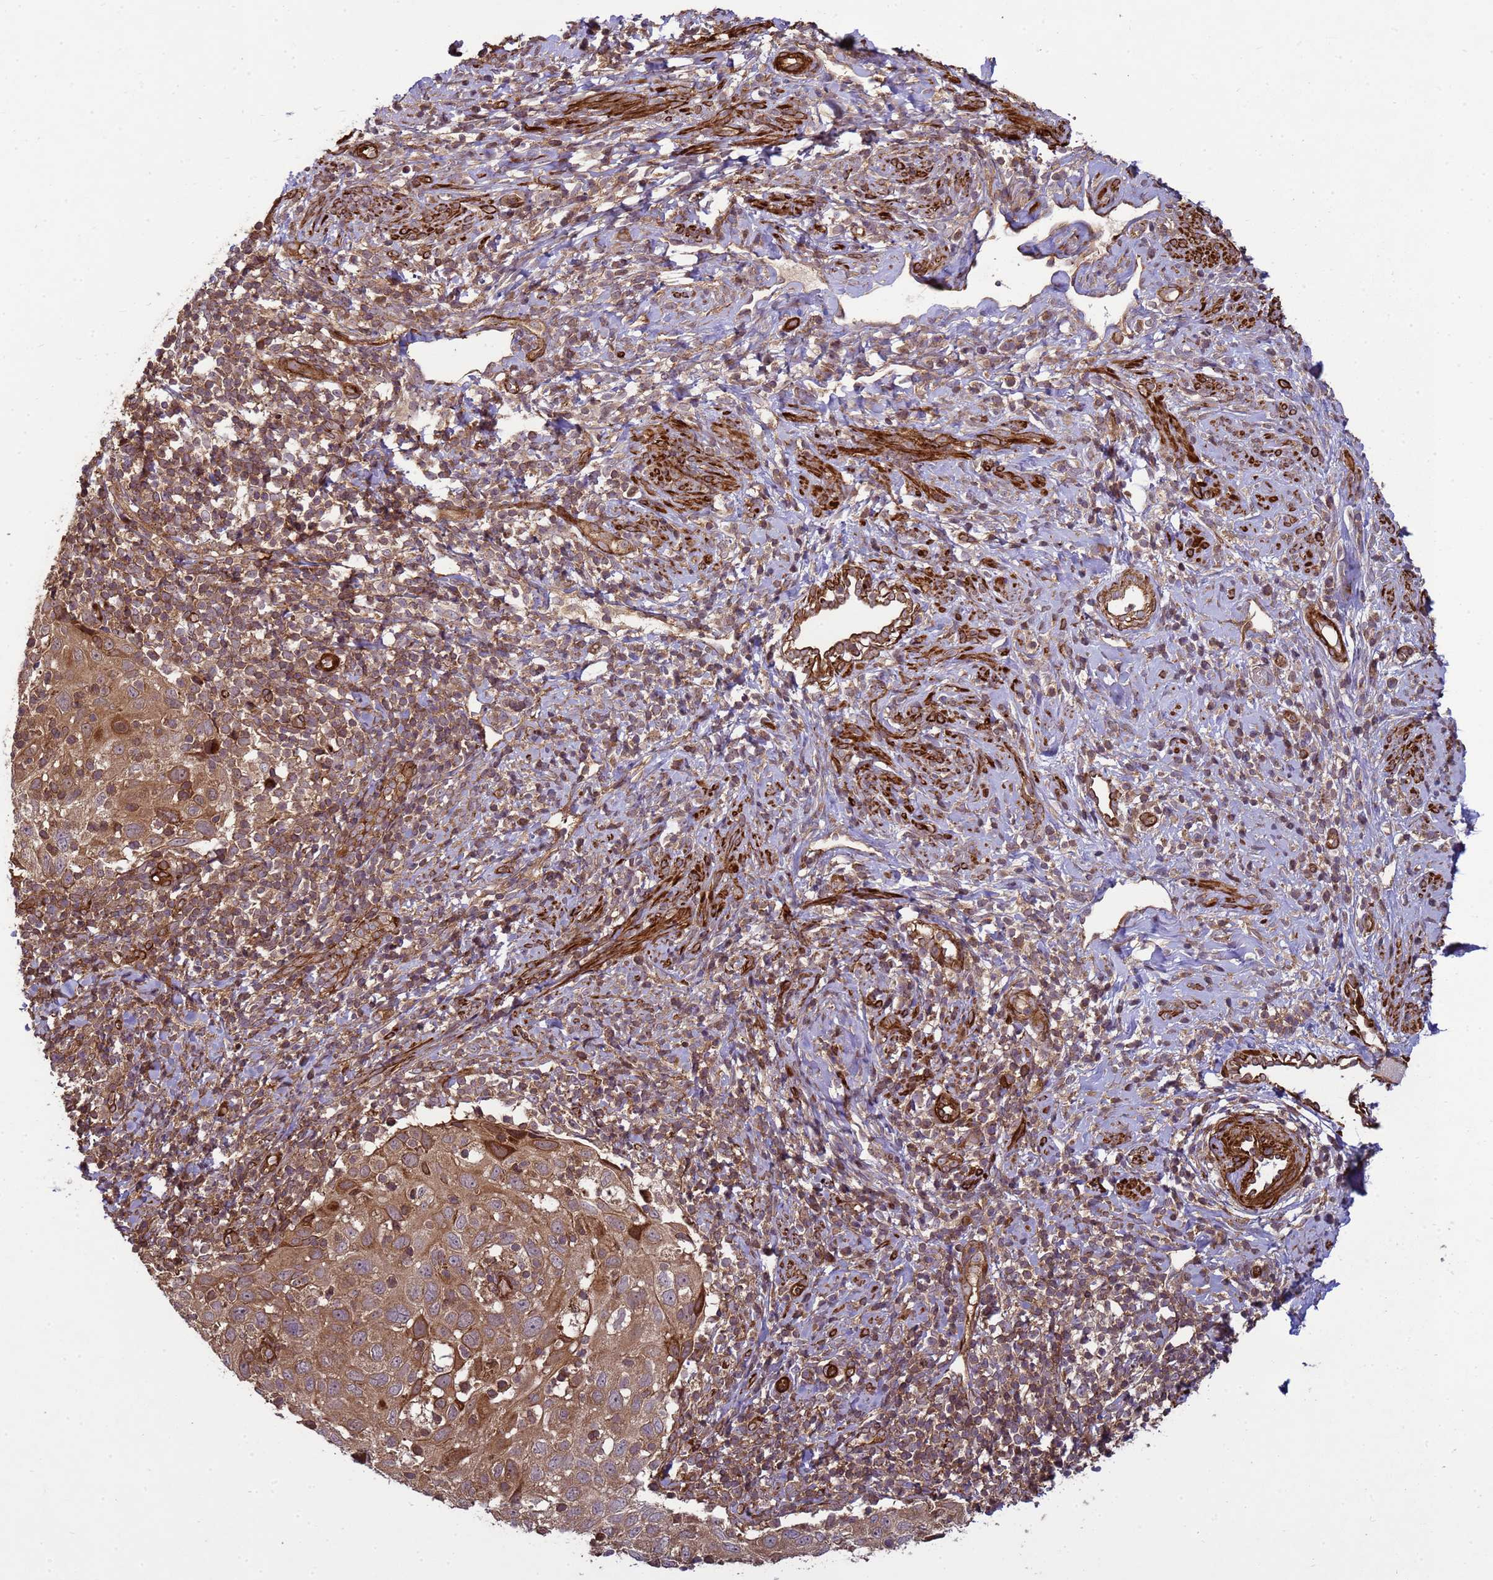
{"staining": {"intensity": "moderate", "quantity": ">75%", "location": "cytoplasmic/membranous"}, "tissue": "cervical cancer", "cell_type": "Tumor cells", "image_type": "cancer", "snomed": [{"axis": "morphology", "description": "Squamous cell carcinoma, NOS"}, {"axis": "topography", "description": "Cervix"}], "caption": "Immunohistochemical staining of human squamous cell carcinoma (cervical) reveals medium levels of moderate cytoplasmic/membranous protein positivity in approximately >75% of tumor cells.", "gene": "CNOT1", "patient": {"sex": "female", "age": 70}}